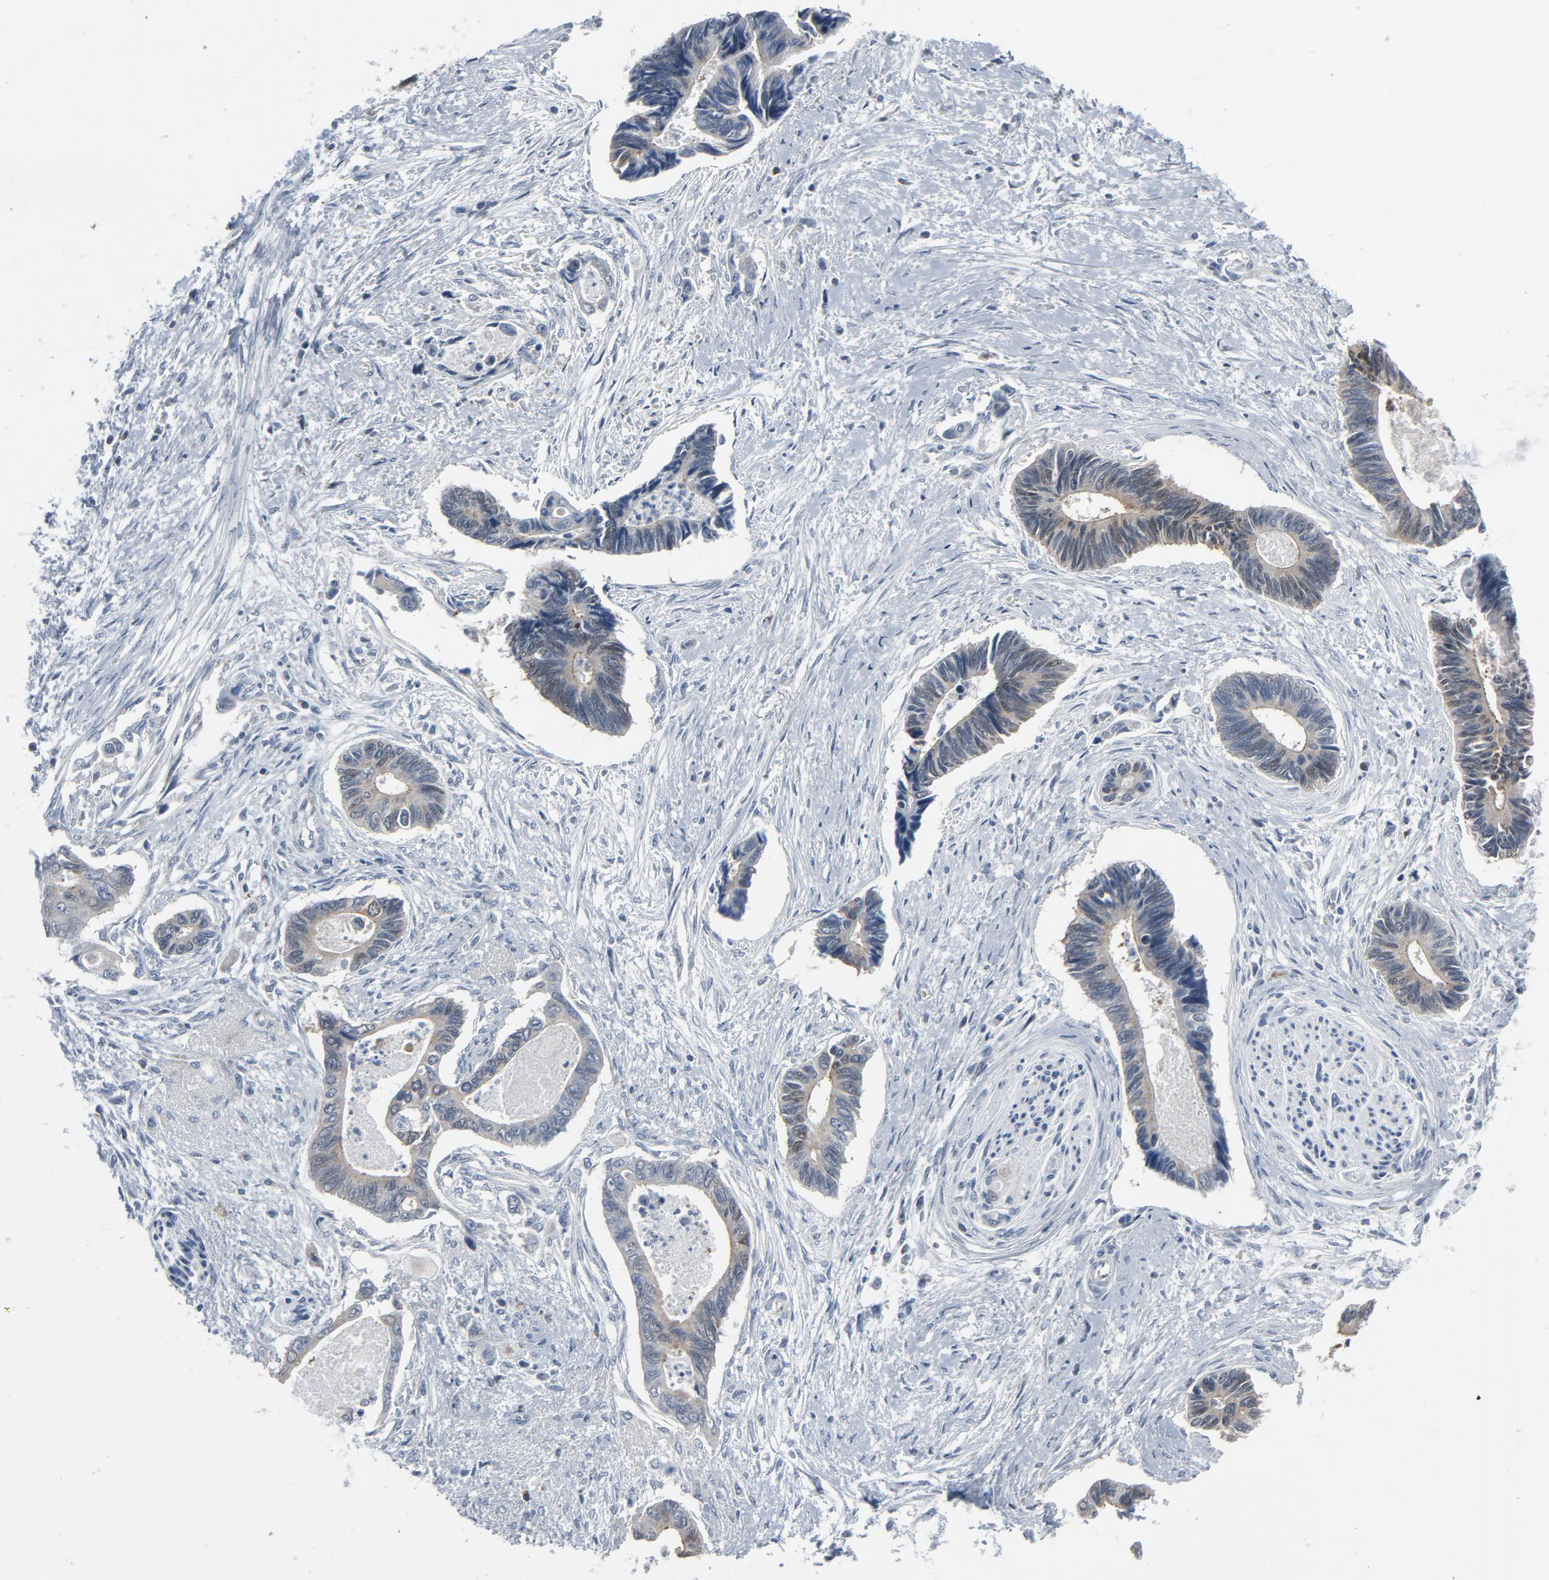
{"staining": {"intensity": "weak", "quantity": "25%-75%", "location": "cytoplasmic/membranous"}, "tissue": "pancreatic cancer", "cell_type": "Tumor cells", "image_type": "cancer", "snomed": [{"axis": "morphology", "description": "Adenocarcinoma, NOS"}, {"axis": "topography", "description": "Pancreas"}], "caption": "Tumor cells demonstrate low levels of weak cytoplasmic/membranous staining in approximately 25%-75% of cells in human adenocarcinoma (pancreatic).", "gene": "GPX2", "patient": {"sex": "female", "age": 70}}